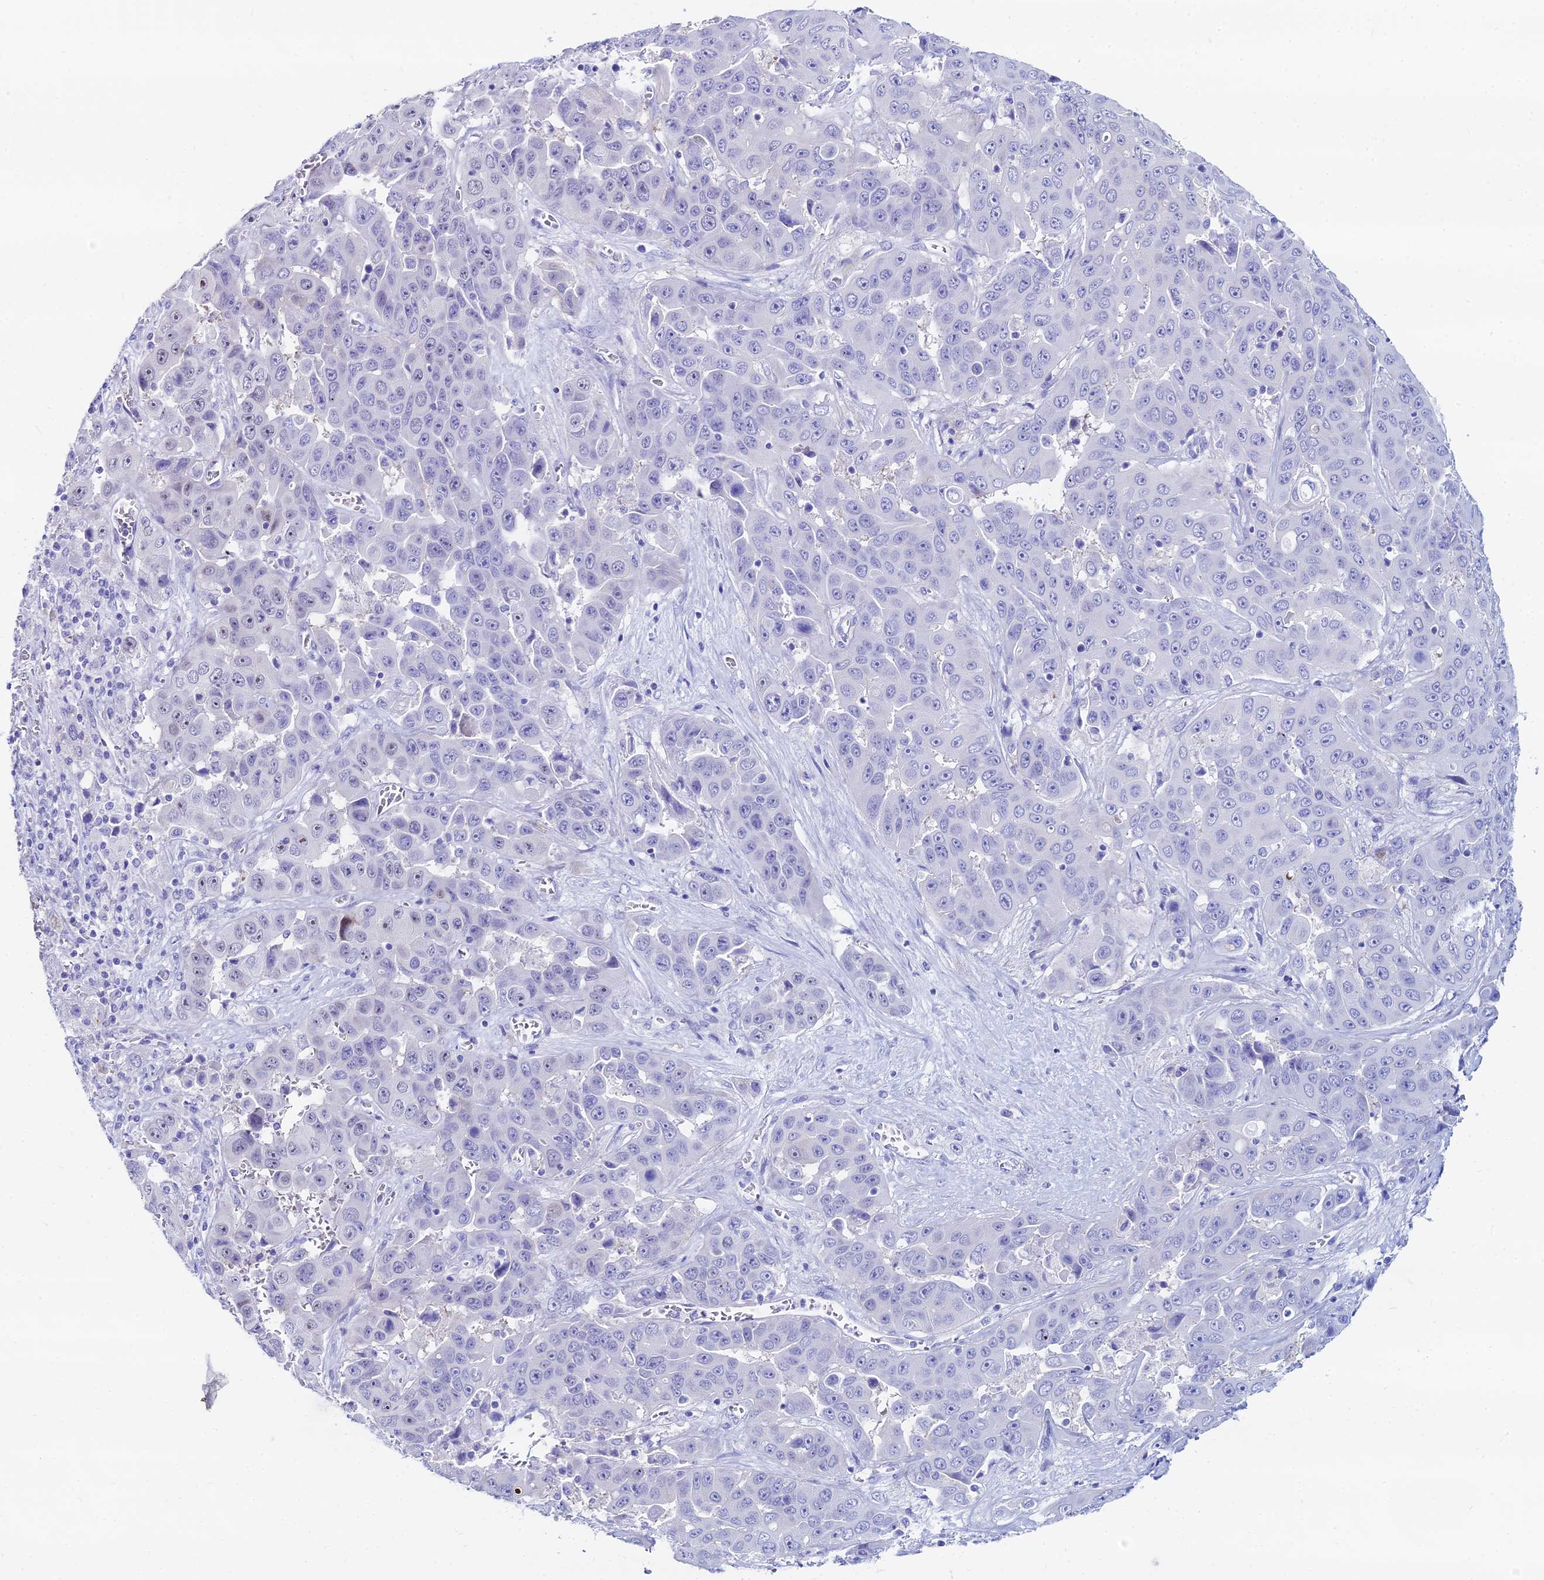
{"staining": {"intensity": "negative", "quantity": "none", "location": "none"}, "tissue": "liver cancer", "cell_type": "Tumor cells", "image_type": "cancer", "snomed": [{"axis": "morphology", "description": "Cholangiocarcinoma"}, {"axis": "topography", "description": "Liver"}], "caption": "This is an immunohistochemistry image of liver cancer (cholangiocarcinoma). There is no positivity in tumor cells.", "gene": "HSPA1L", "patient": {"sex": "female", "age": 52}}